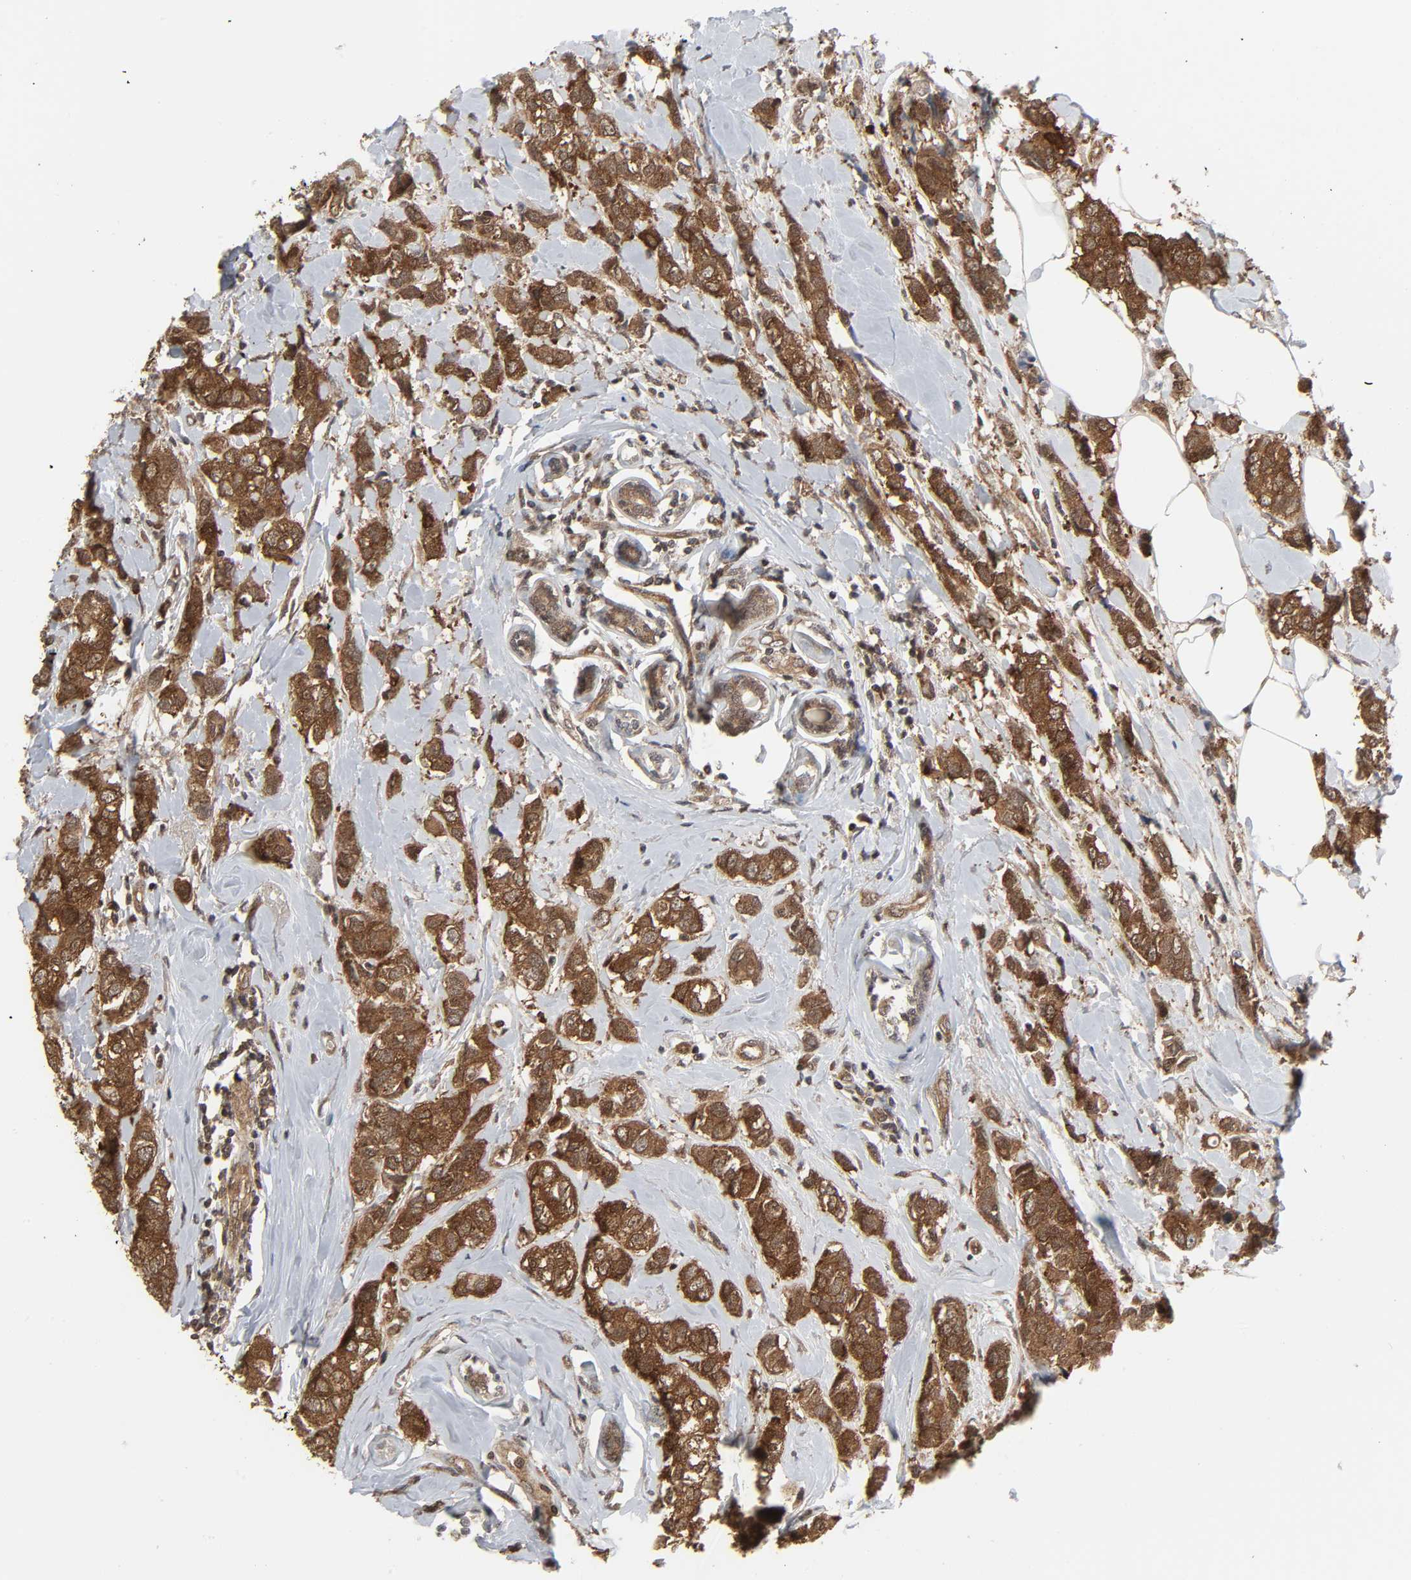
{"staining": {"intensity": "strong", "quantity": ">75%", "location": "cytoplasmic/membranous,nuclear"}, "tissue": "breast cancer", "cell_type": "Tumor cells", "image_type": "cancer", "snomed": [{"axis": "morphology", "description": "Duct carcinoma"}, {"axis": "topography", "description": "Breast"}], "caption": "A brown stain highlights strong cytoplasmic/membranous and nuclear staining of a protein in breast cancer tumor cells.", "gene": "GSK3A", "patient": {"sex": "female", "age": 50}}